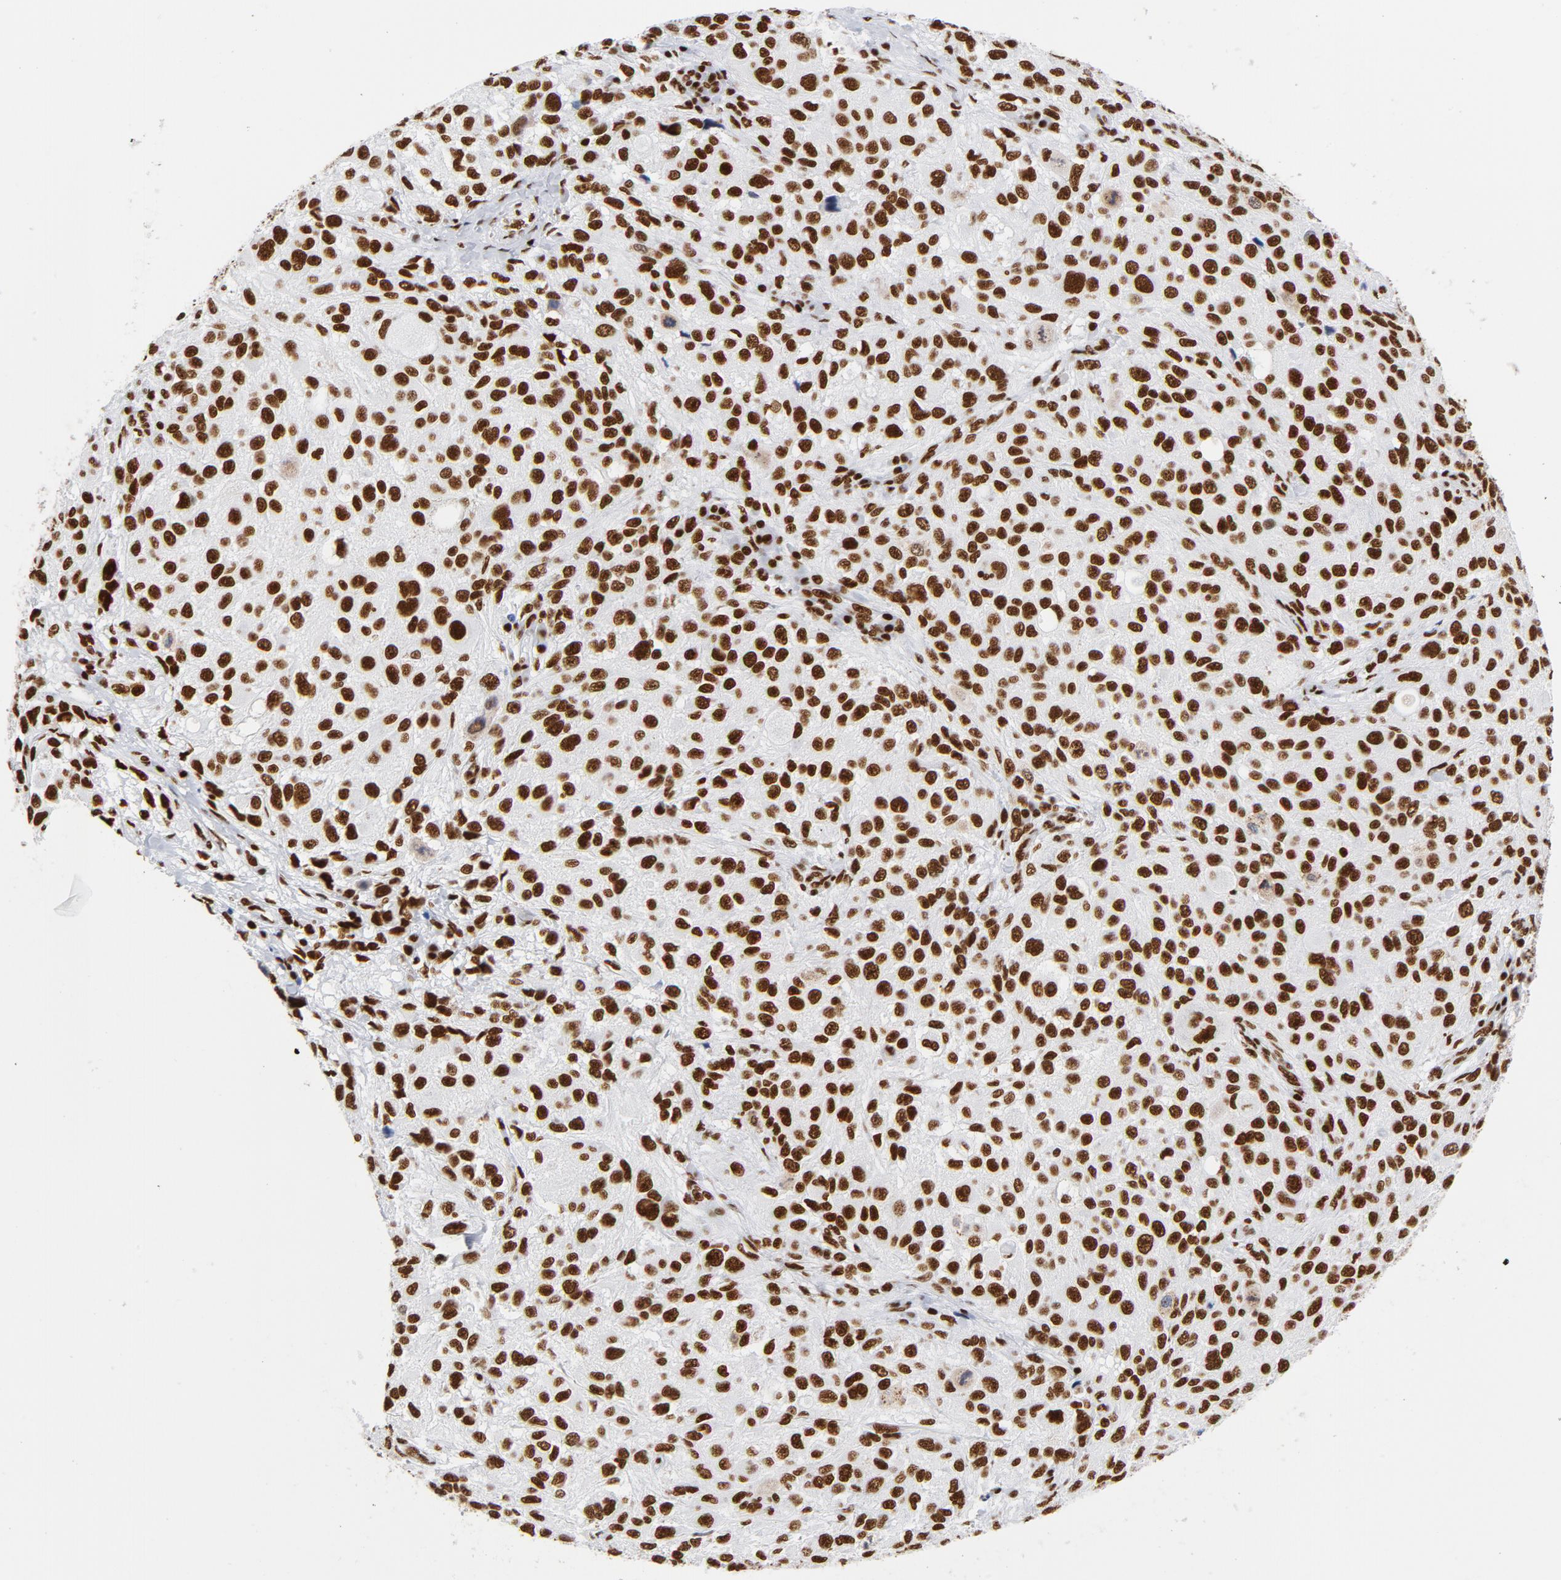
{"staining": {"intensity": "strong", "quantity": ">75%", "location": "nuclear"}, "tissue": "melanoma", "cell_type": "Tumor cells", "image_type": "cancer", "snomed": [{"axis": "morphology", "description": "Necrosis, NOS"}, {"axis": "morphology", "description": "Malignant melanoma, NOS"}, {"axis": "topography", "description": "Skin"}], "caption": "The micrograph exhibits immunohistochemical staining of melanoma. There is strong nuclear positivity is present in approximately >75% of tumor cells.", "gene": "XRCC5", "patient": {"sex": "female", "age": 87}}